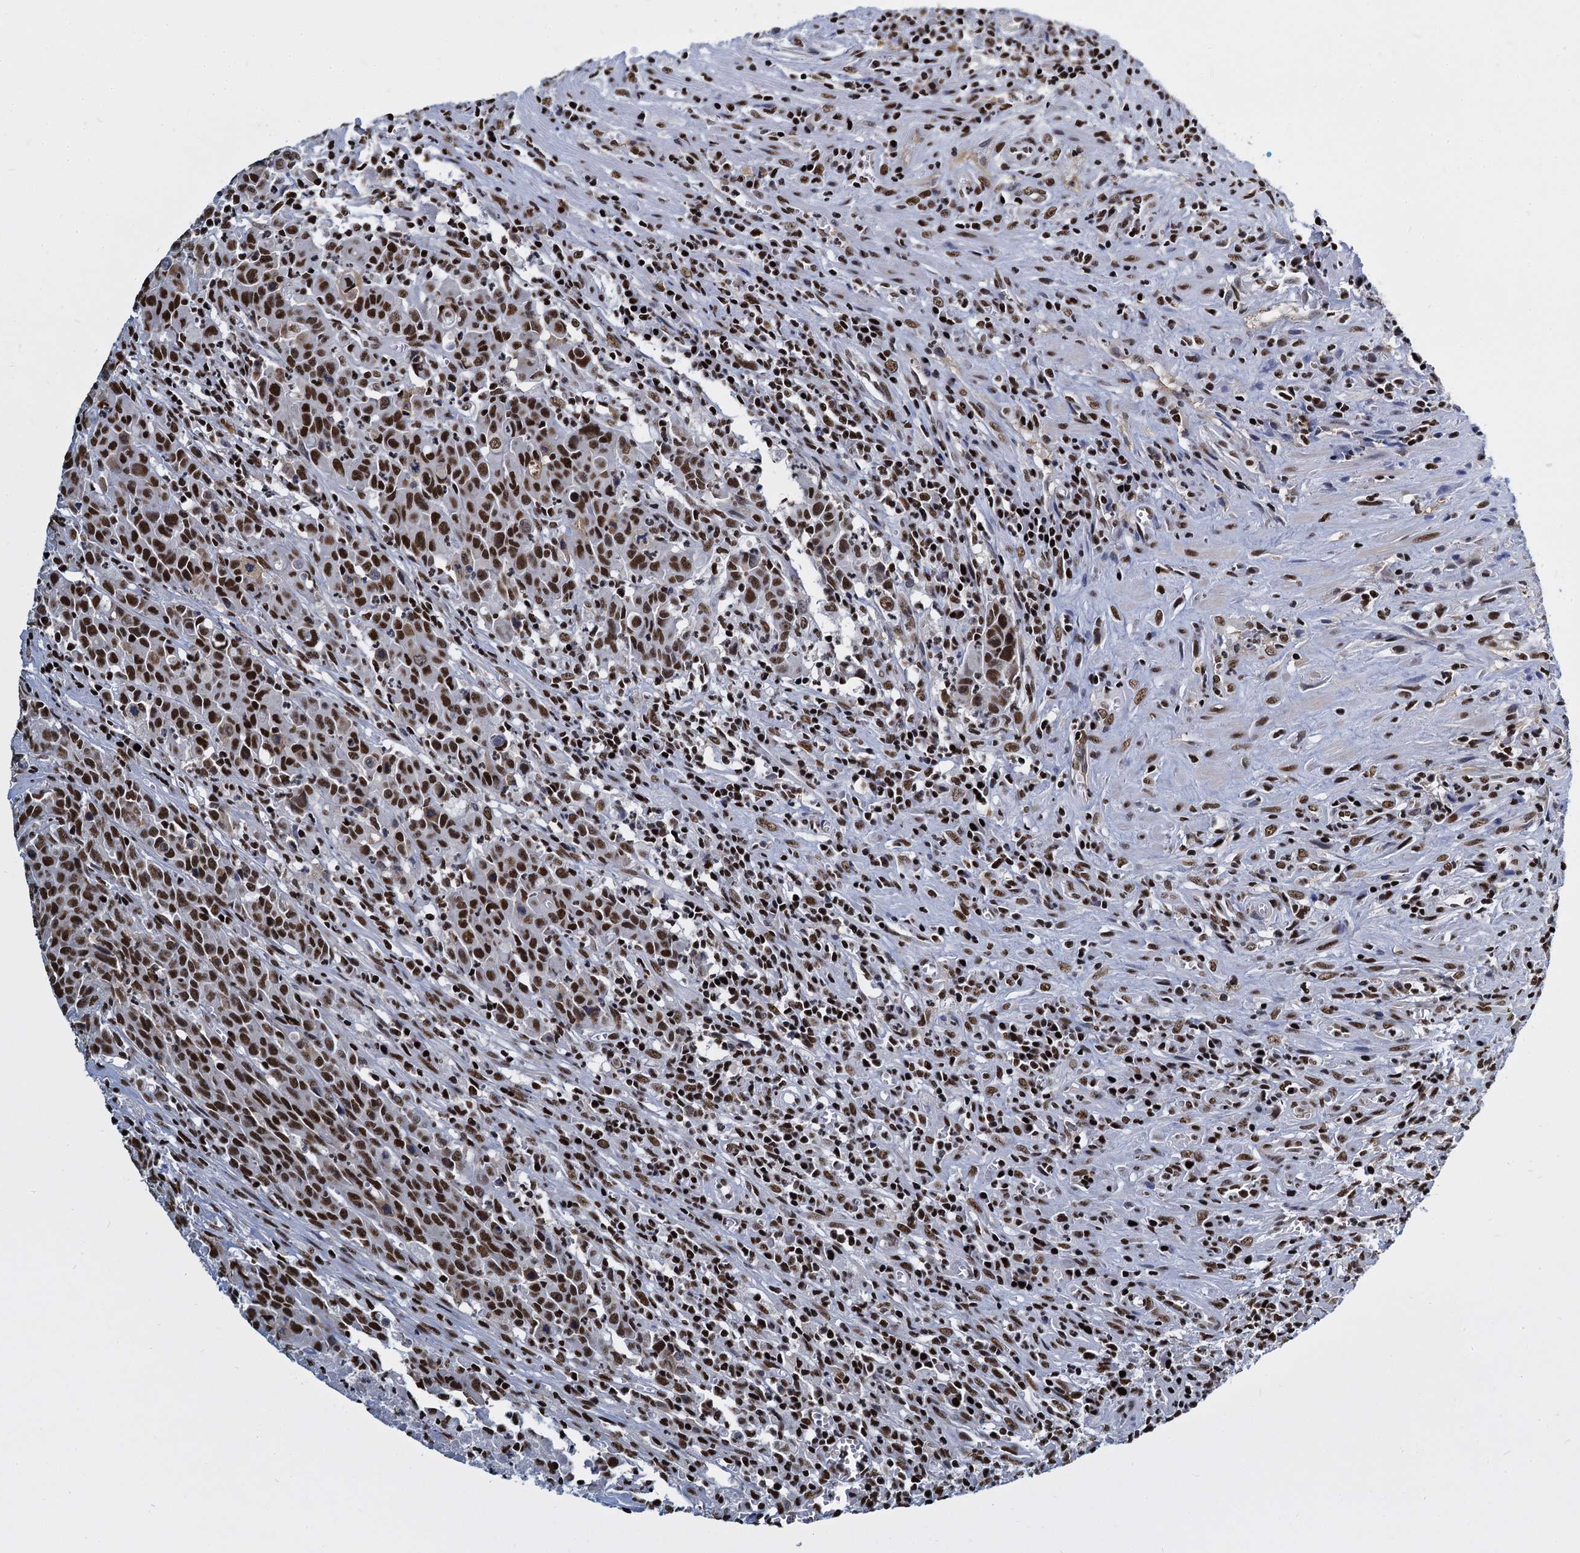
{"staining": {"intensity": "strong", "quantity": ">75%", "location": "nuclear"}, "tissue": "colorectal cancer", "cell_type": "Tumor cells", "image_type": "cancer", "snomed": [{"axis": "morphology", "description": "Adenocarcinoma, NOS"}, {"axis": "topography", "description": "Colon"}], "caption": "DAB (3,3'-diaminobenzidine) immunohistochemical staining of human colorectal cancer (adenocarcinoma) demonstrates strong nuclear protein positivity in about >75% of tumor cells.", "gene": "DCPS", "patient": {"sex": "male", "age": 62}}